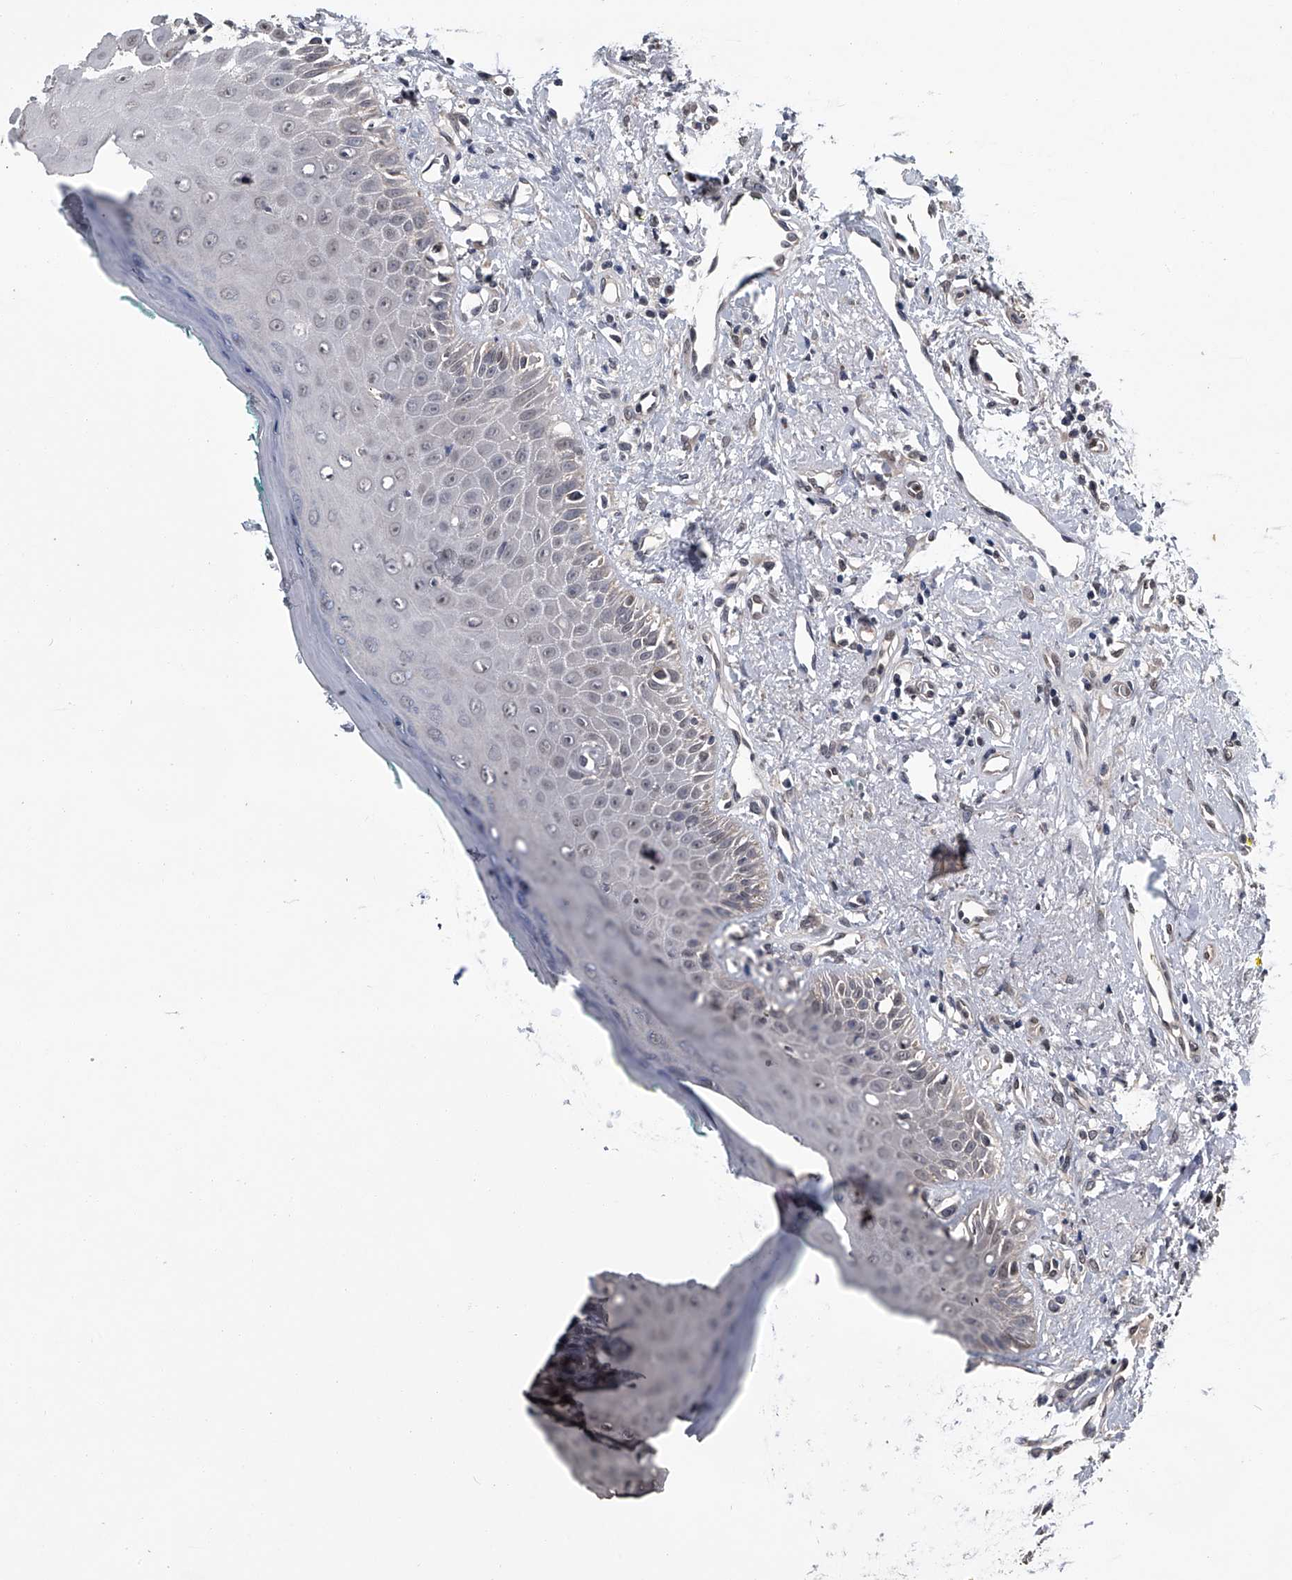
{"staining": {"intensity": "negative", "quantity": "none", "location": "none"}, "tissue": "oral mucosa", "cell_type": "Squamous epithelial cells", "image_type": "normal", "snomed": [{"axis": "morphology", "description": "Normal tissue, NOS"}, {"axis": "topography", "description": "Oral tissue"}], "caption": "This photomicrograph is of normal oral mucosa stained with immunohistochemistry (IHC) to label a protein in brown with the nuclei are counter-stained blue. There is no staining in squamous epithelial cells. (DAB (3,3'-diaminobenzidine) IHC, high magnification).", "gene": "TSNAX", "patient": {"sex": "female", "age": 70}}